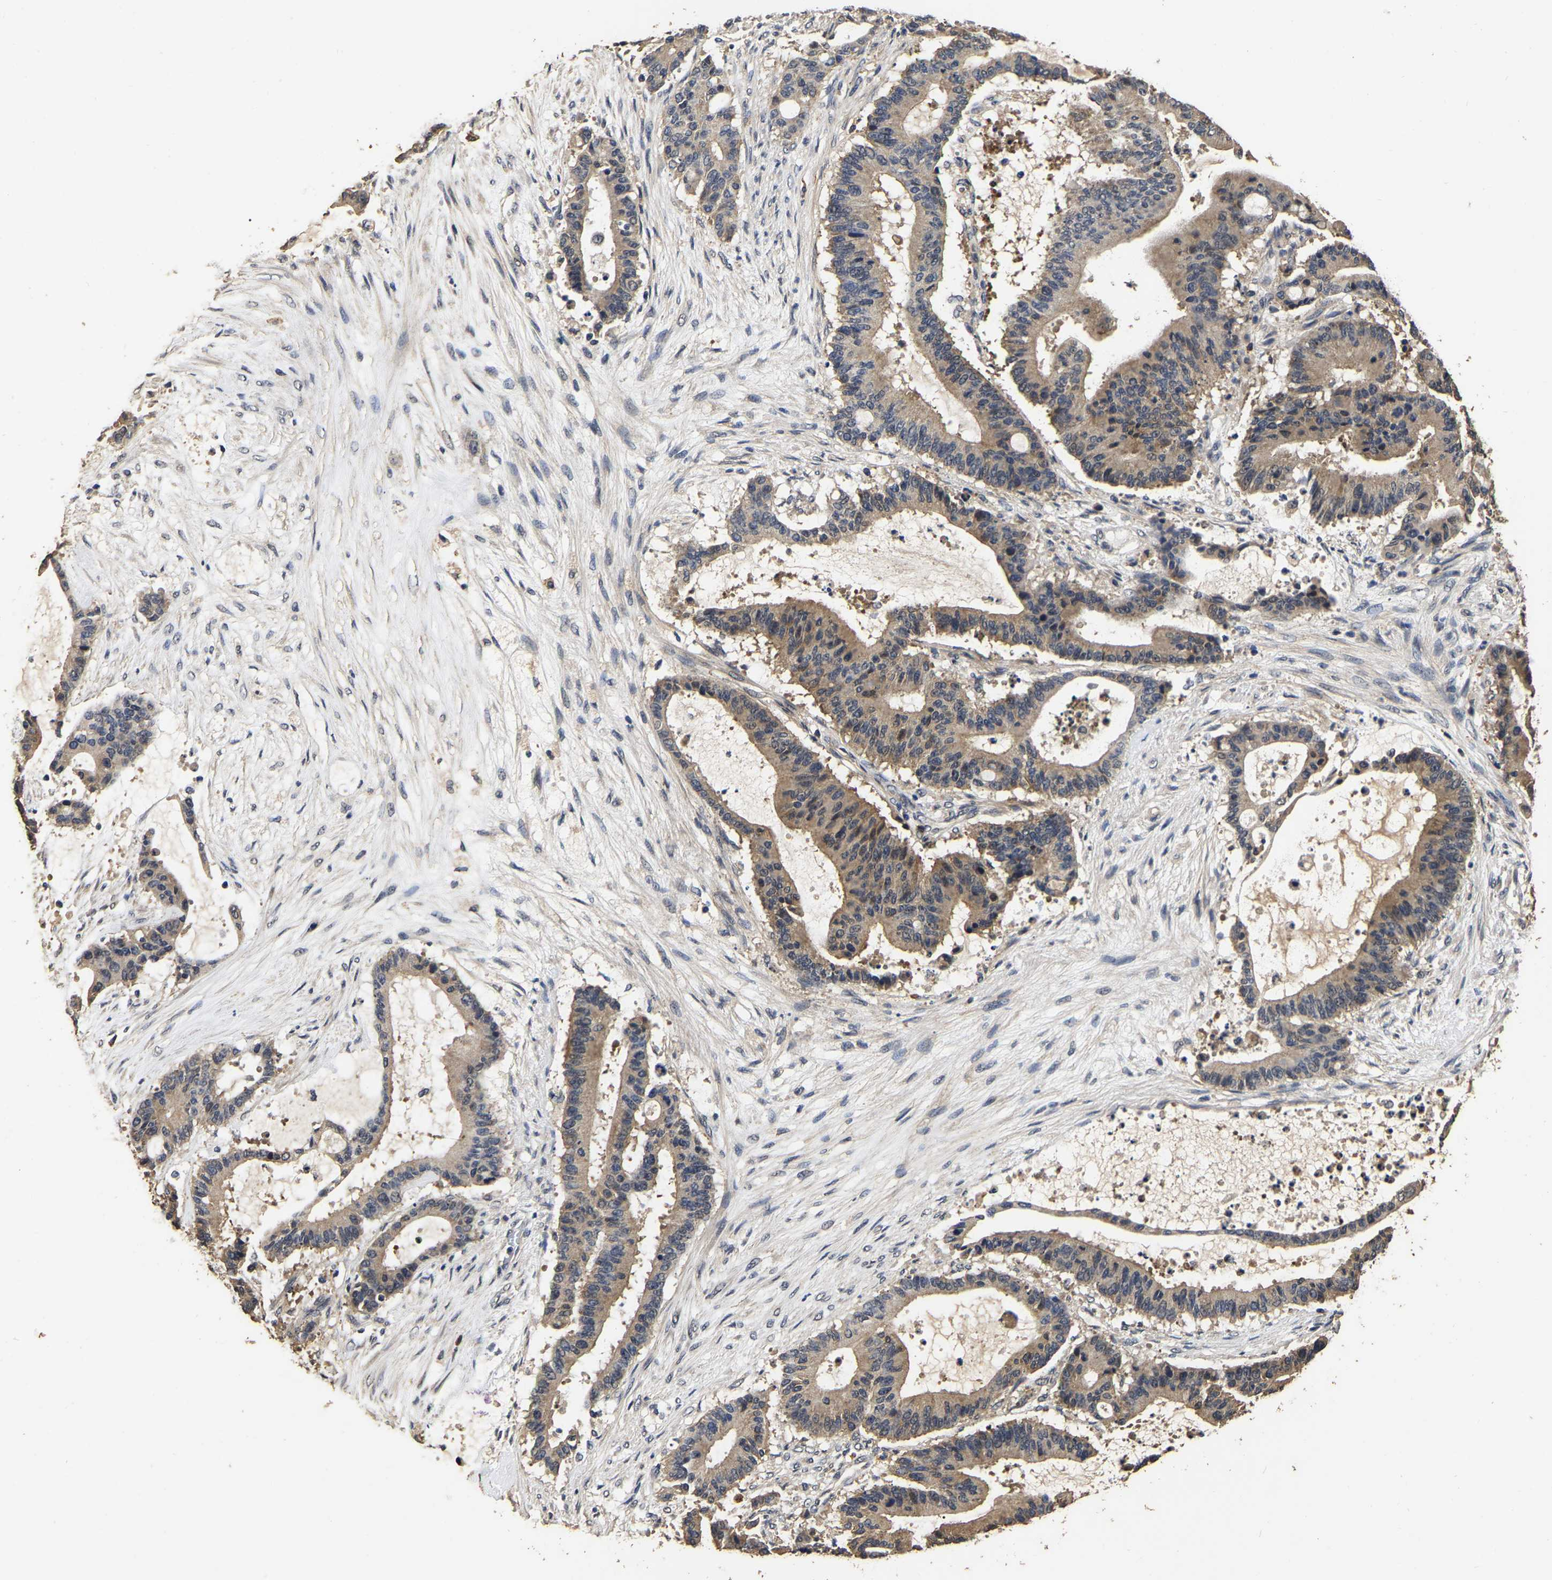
{"staining": {"intensity": "moderate", "quantity": ">75%", "location": "cytoplasmic/membranous"}, "tissue": "liver cancer", "cell_type": "Tumor cells", "image_type": "cancer", "snomed": [{"axis": "morphology", "description": "Cholangiocarcinoma"}, {"axis": "topography", "description": "Liver"}], "caption": "Liver cancer was stained to show a protein in brown. There is medium levels of moderate cytoplasmic/membranous staining in about >75% of tumor cells.", "gene": "STK32C", "patient": {"sex": "female", "age": 73}}